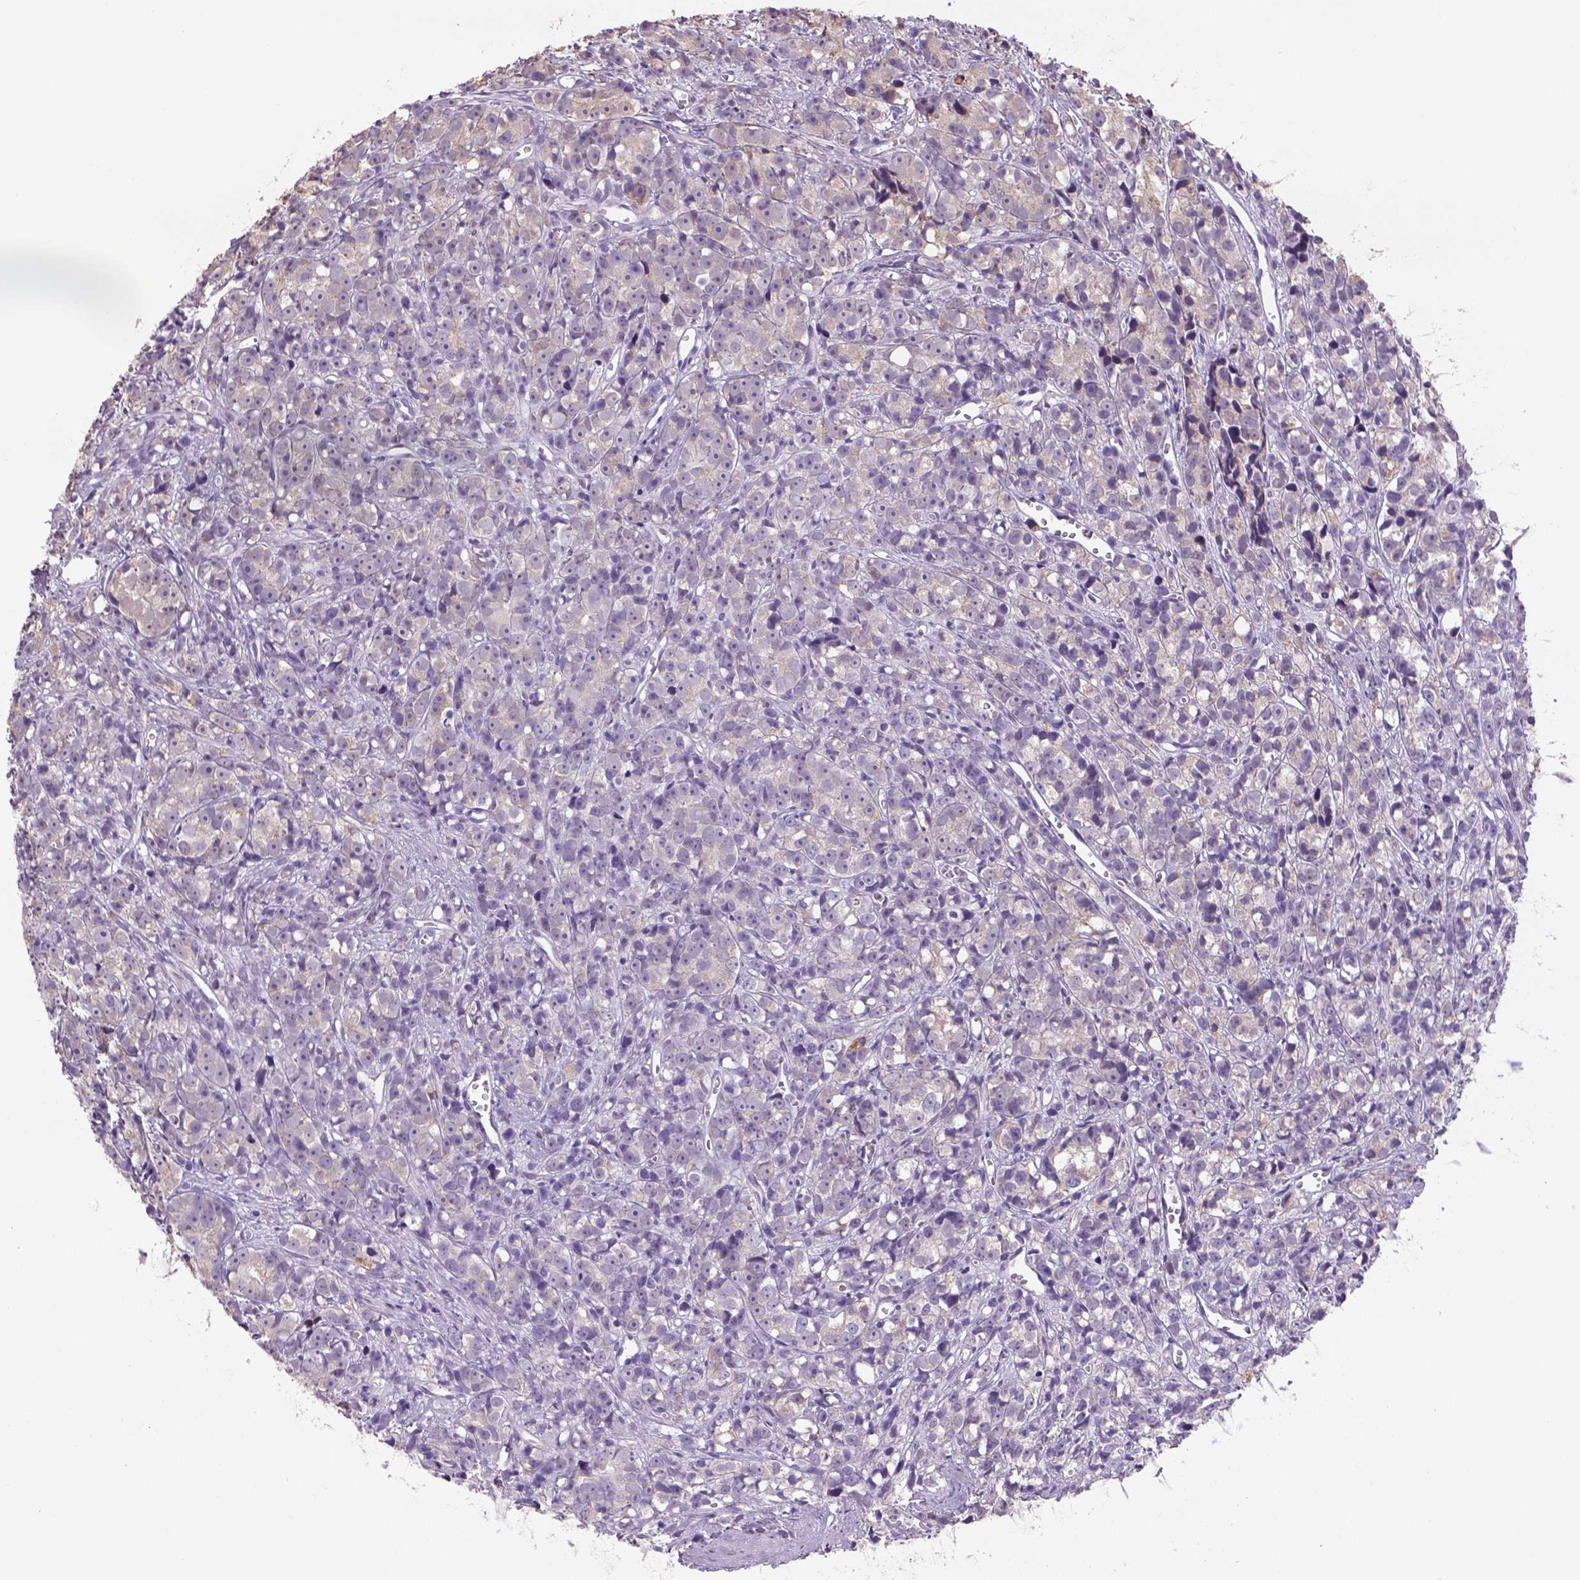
{"staining": {"intensity": "weak", "quantity": "25%-75%", "location": "cytoplasmic/membranous"}, "tissue": "prostate cancer", "cell_type": "Tumor cells", "image_type": "cancer", "snomed": [{"axis": "morphology", "description": "Adenocarcinoma, High grade"}, {"axis": "topography", "description": "Prostate"}], "caption": "DAB immunohistochemical staining of prostate cancer displays weak cytoplasmic/membranous protein positivity in about 25%-75% of tumor cells. The staining was performed using DAB (3,3'-diaminobenzidine) to visualize the protein expression in brown, while the nuclei were stained in blue with hematoxylin (Magnification: 20x).", "gene": "NAALAD2", "patient": {"sex": "male", "age": 77}}